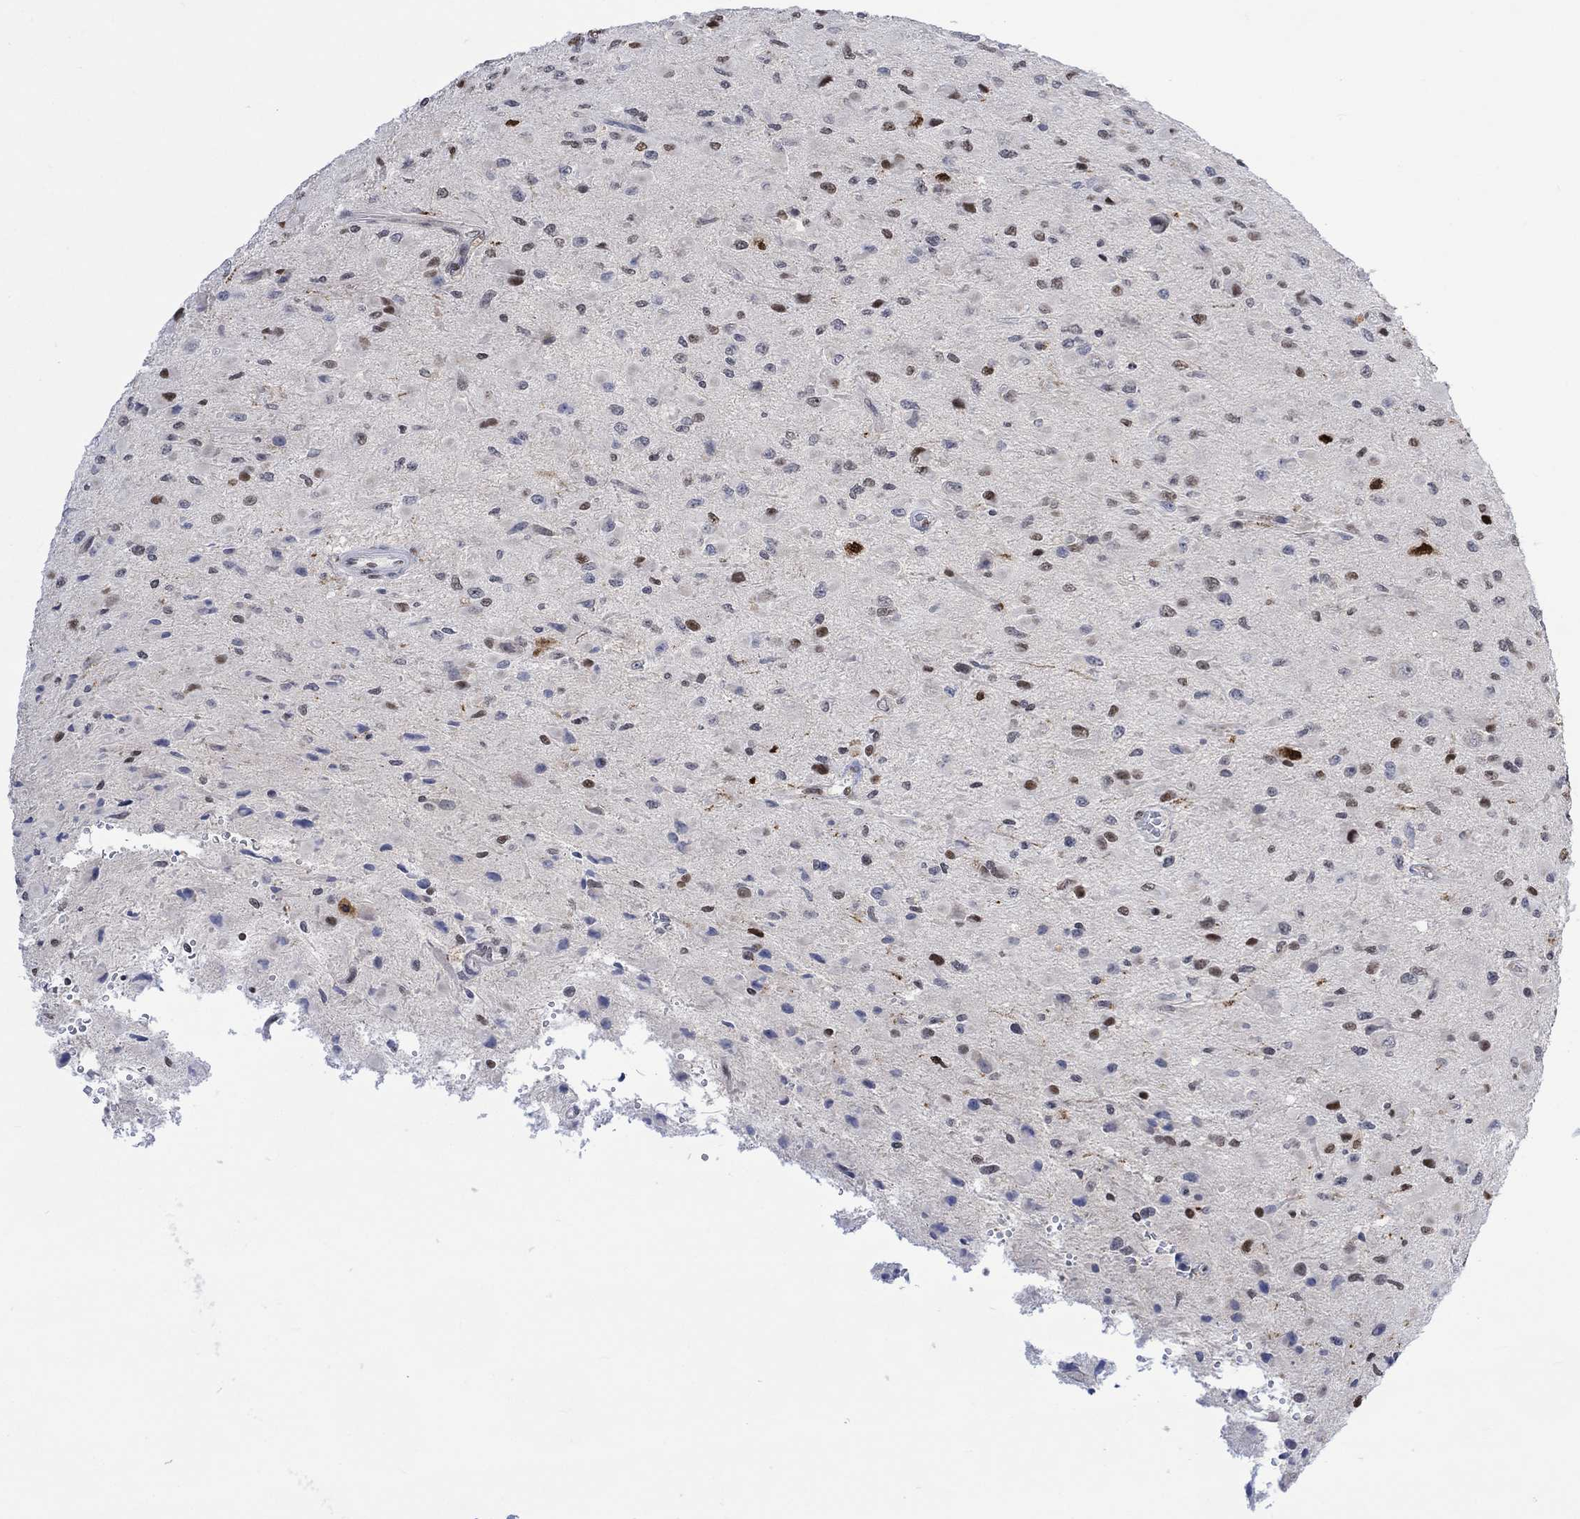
{"staining": {"intensity": "strong", "quantity": "<25%", "location": "nuclear"}, "tissue": "glioma", "cell_type": "Tumor cells", "image_type": "cancer", "snomed": [{"axis": "morphology", "description": "Glioma, malignant, High grade"}, {"axis": "topography", "description": "Cerebral cortex"}], "caption": "Protein expression analysis of human high-grade glioma (malignant) reveals strong nuclear staining in about <25% of tumor cells. (DAB (3,3'-diaminobenzidine) = brown stain, brightfield microscopy at high magnification).", "gene": "RAD54L2", "patient": {"sex": "male", "age": 35}}